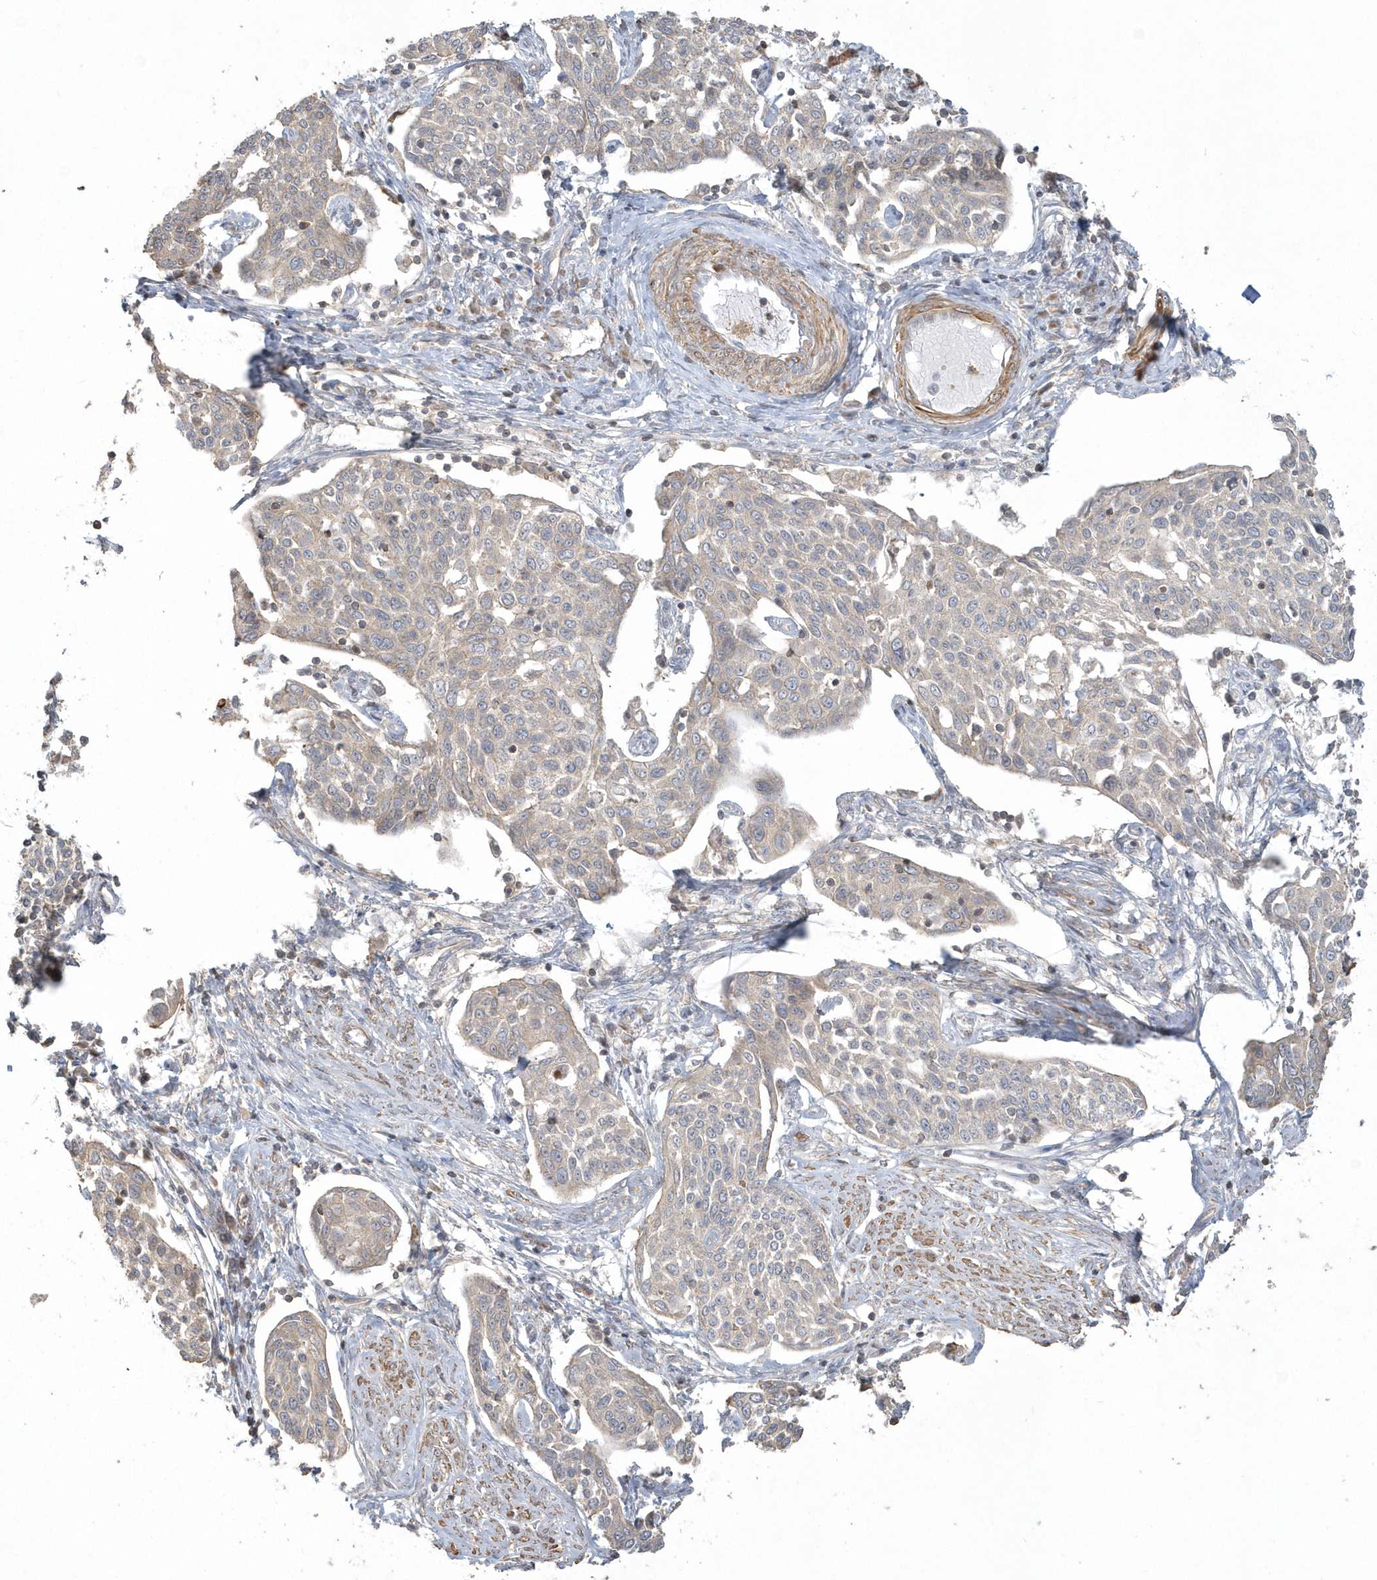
{"staining": {"intensity": "weak", "quantity": "<25%", "location": "cytoplasmic/membranous"}, "tissue": "cervical cancer", "cell_type": "Tumor cells", "image_type": "cancer", "snomed": [{"axis": "morphology", "description": "Squamous cell carcinoma, NOS"}, {"axis": "topography", "description": "Cervix"}], "caption": "This image is of cervical cancer stained with immunohistochemistry (IHC) to label a protein in brown with the nuclei are counter-stained blue. There is no staining in tumor cells. Brightfield microscopy of immunohistochemistry stained with DAB (3,3'-diaminobenzidine) (brown) and hematoxylin (blue), captured at high magnification.", "gene": "ARMC8", "patient": {"sex": "female", "age": 34}}